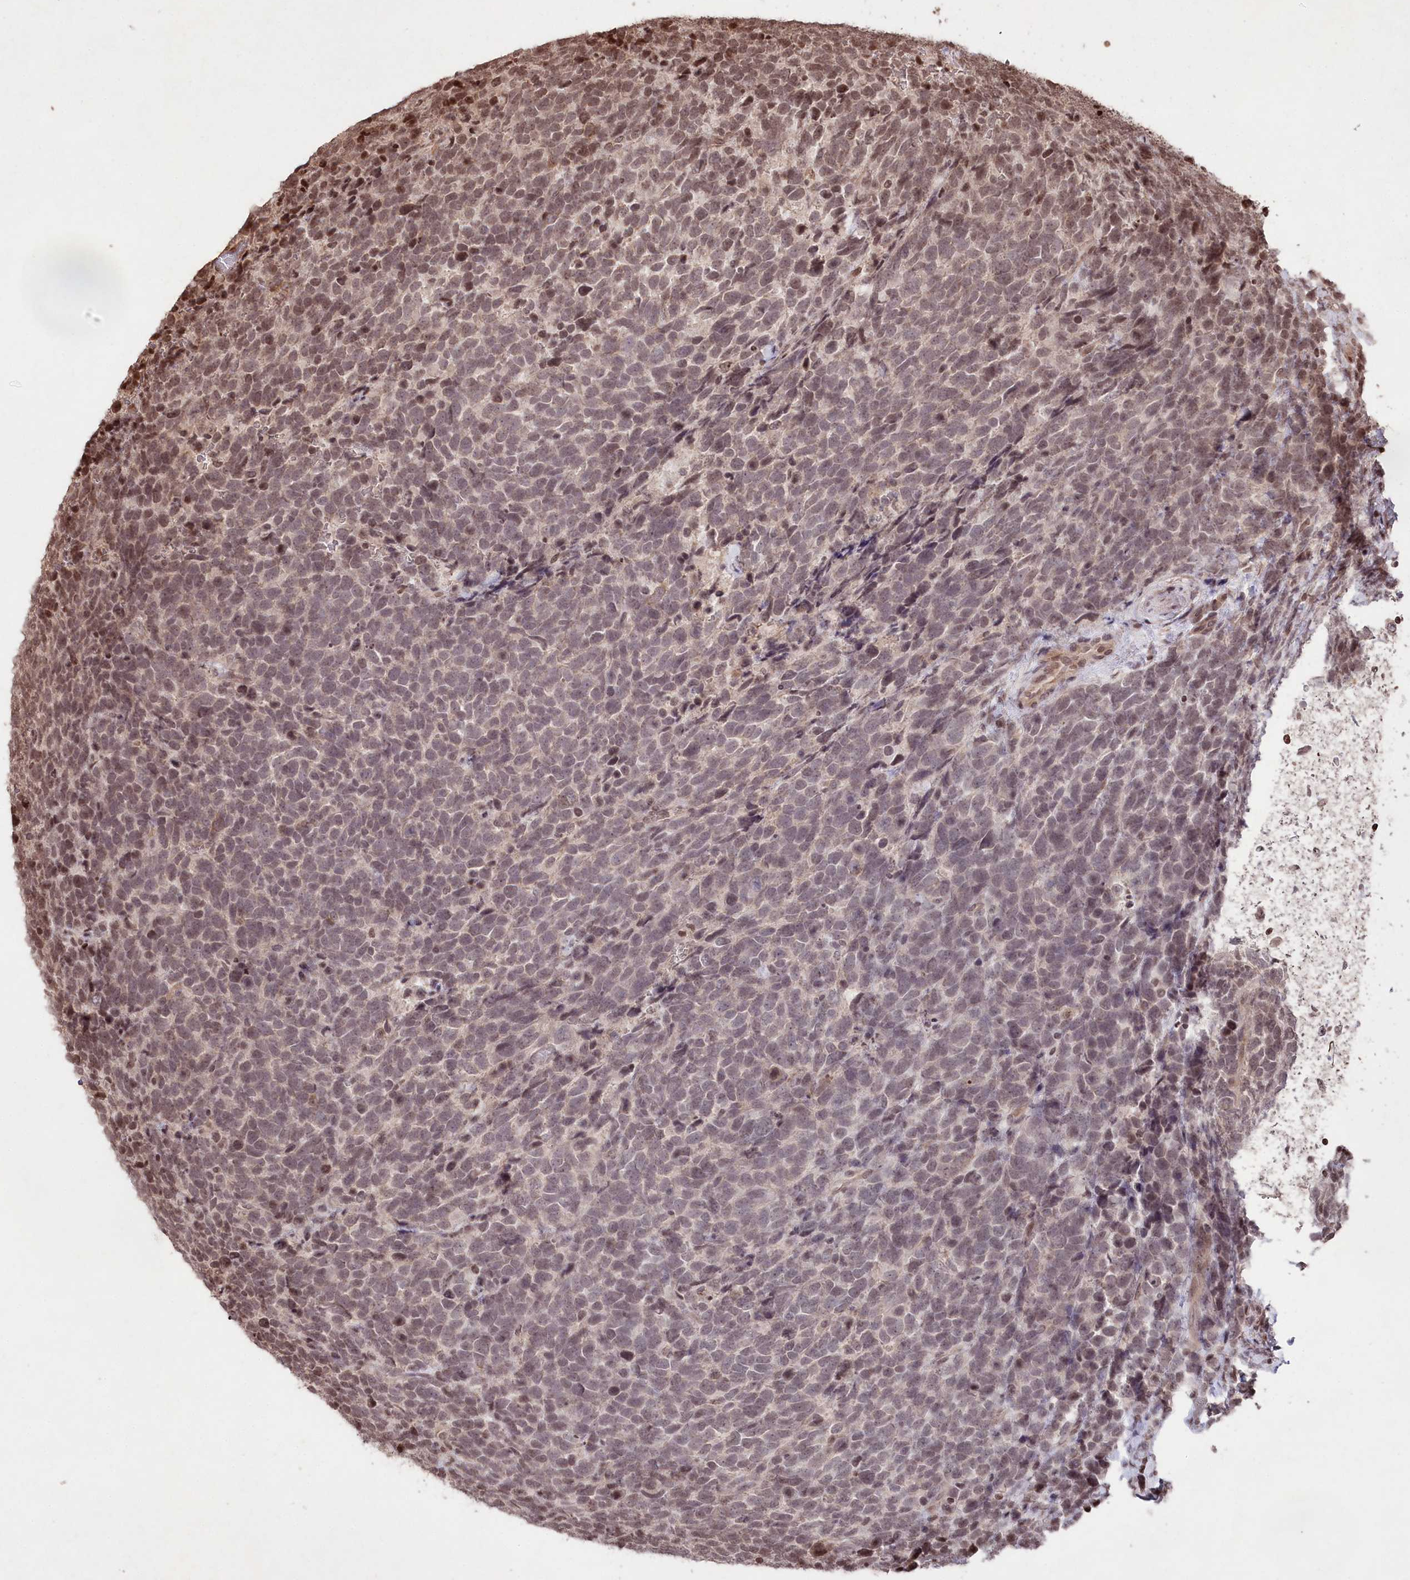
{"staining": {"intensity": "moderate", "quantity": ">75%", "location": "nuclear"}, "tissue": "urothelial cancer", "cell_type": "Tumor cells", "image_type": "cancer", "snomed": [{"axis": "morphology", "description": "Urothelial carcinoma, High grade"}, {"axis": "topography", "description": "Urinary bladder"}], "caption": "An immunohistochemistry (IHC) photomicrograph of tumor tissue is shown. Protein staining in brown shows moderate nuclear positivity in high-grade urothelial carcinoma within tumor cells.", "gene": "CCSER2", "patient": {"sex": "female", "age": 82}}